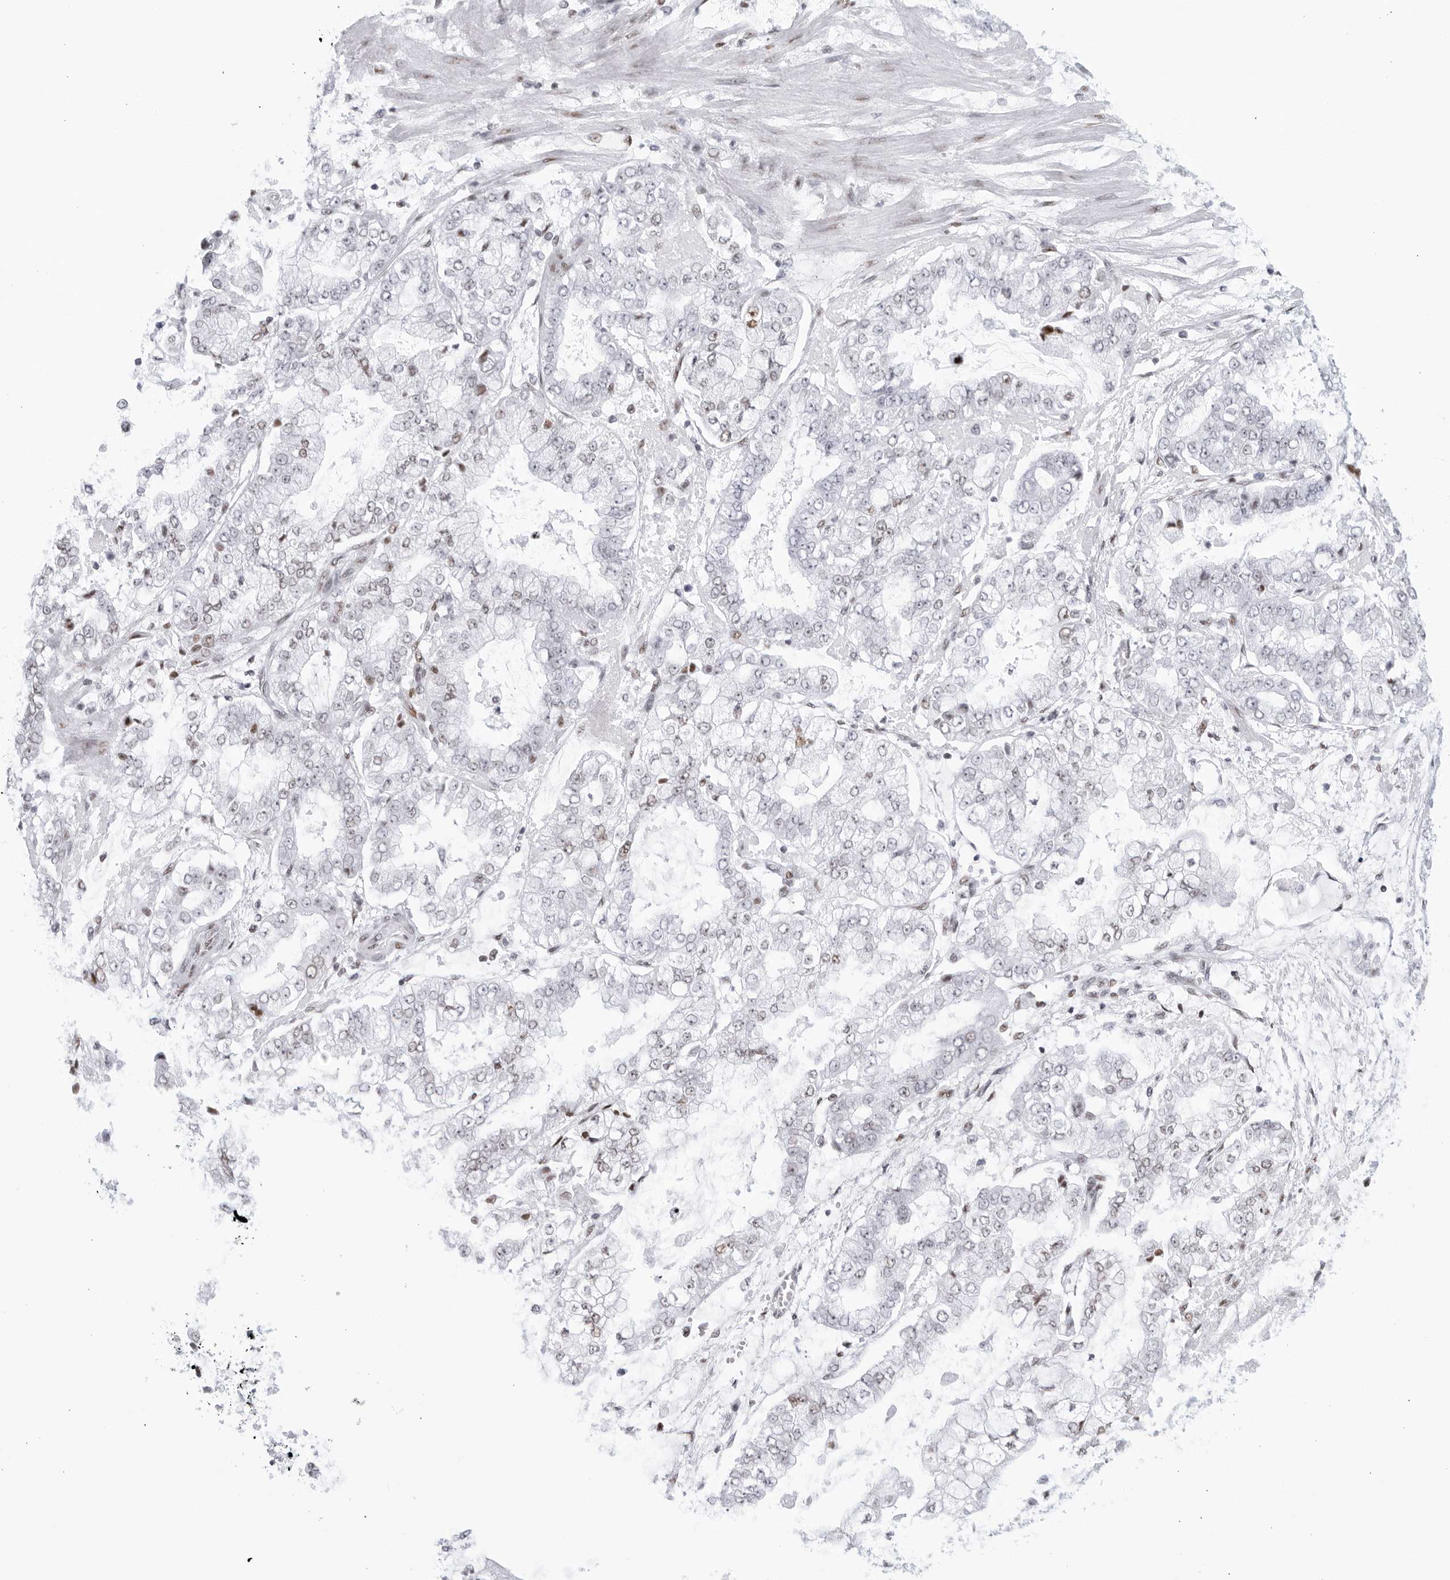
{"staining": {"intensity": "weak", "quantity": "<25%", "location": "nuclear"}, "tissue": "stomach cancer", "cell_type": "Tumor cells", "image_type": "cancer", "snomed": [{"axis": "morphology", "description": "Adenocarcinoma, NOS"}, {"axis": "topography", "description": "Stomach"}], "caption": "DAB immunohistochemical staining of human stomach cancer shows no significant expression in tumor cells. (DAB immunohistochemistry (IHC), high magnification).", "gene": "HP1BP3", "patient": {"sex": "male", "age": 76}}